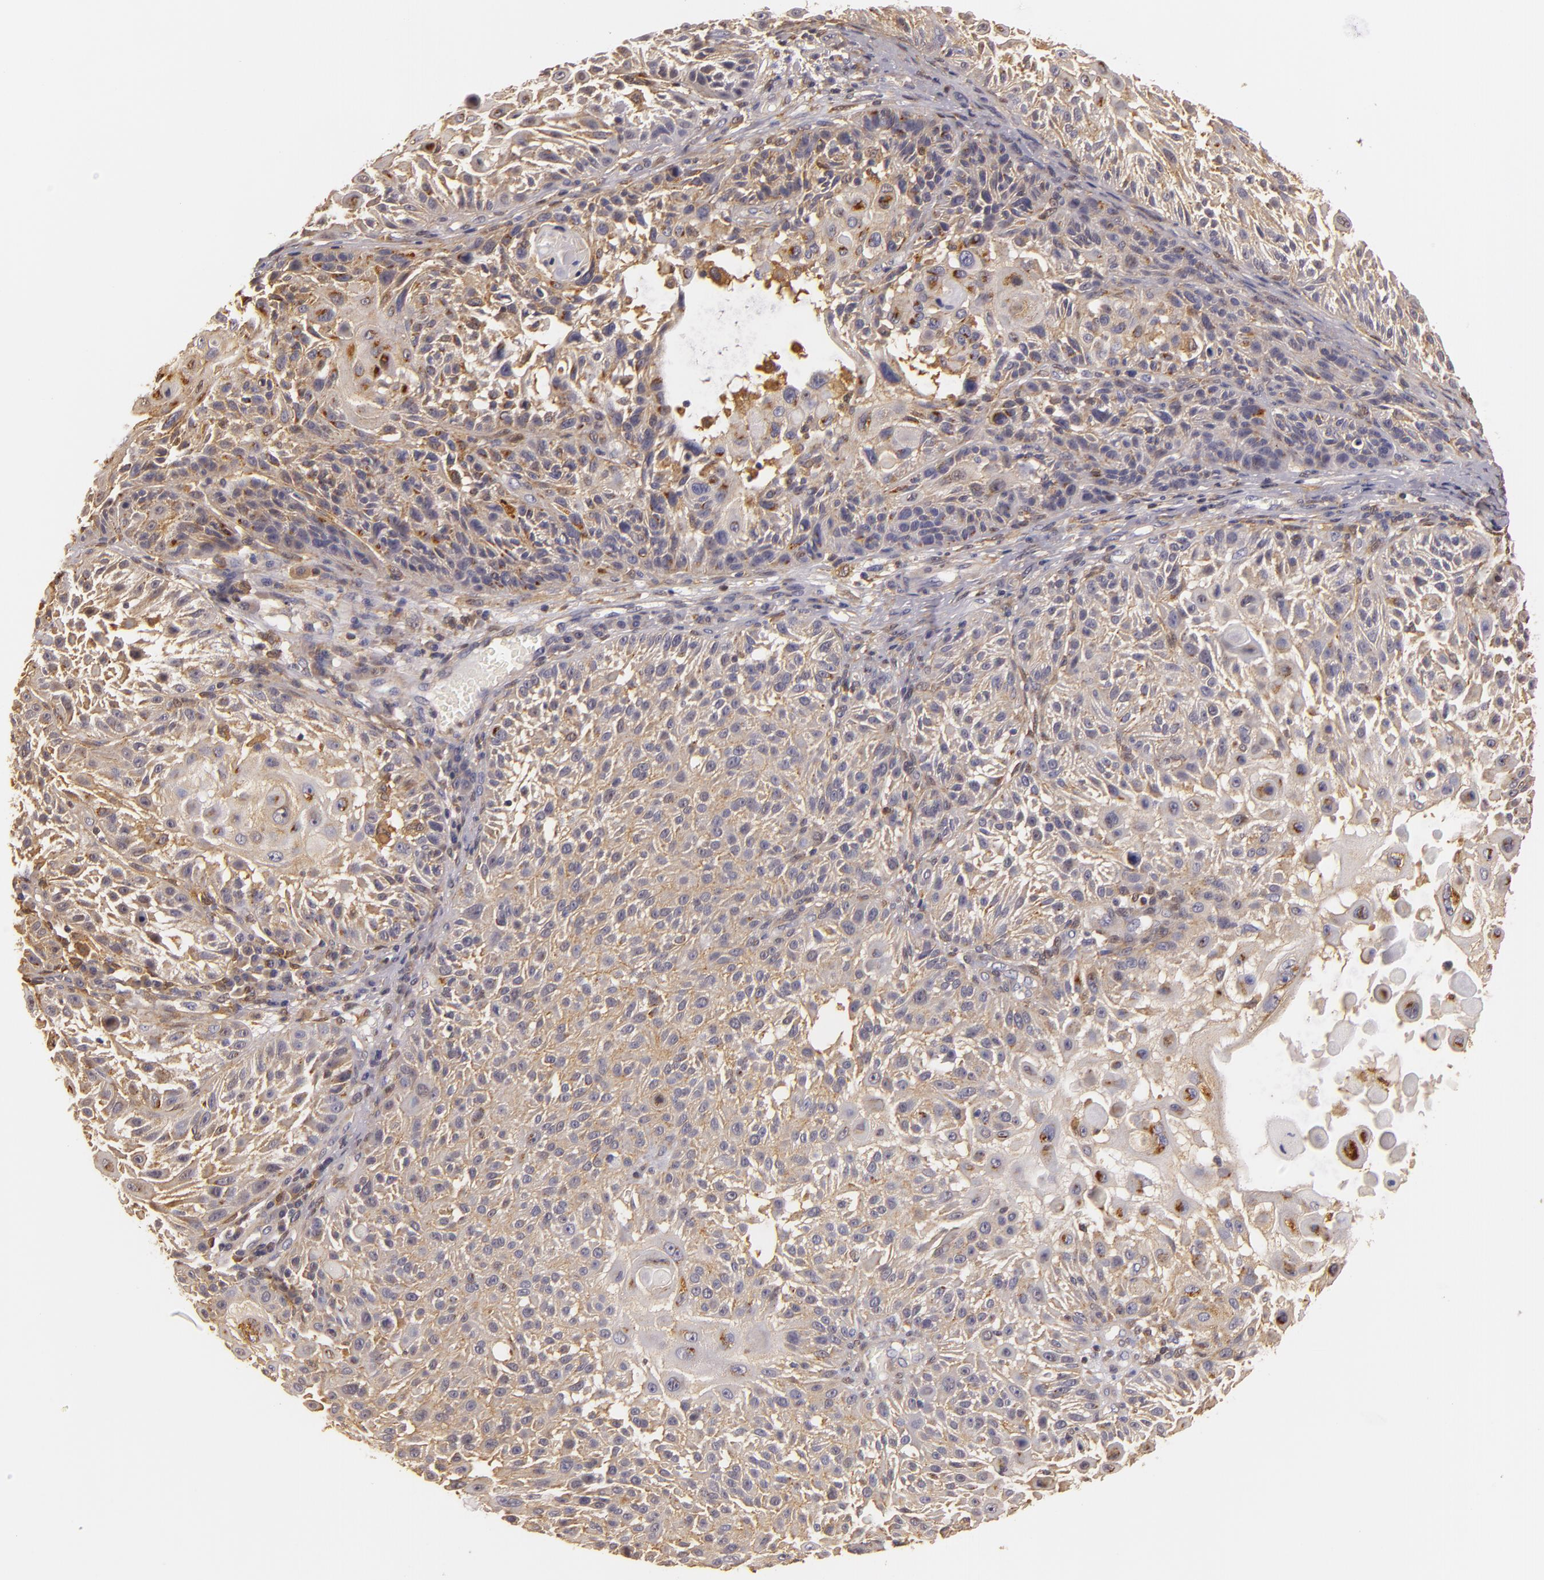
{"staining": {"intensity": "moderate", "quantity": ">75%", "location": "cytoplasmic/membranous"}, "tissue": "skin cancer", "cell_type": "Tumor cells", "image_type": "cancer", "snomed": [{"axis": "morphology", "description": "Squamous cell carcinoma, NOS"}, {"axis": "topography", "description": "Skin"}], "caption": "The histopathology image exhibits immunohistochemical staining of skin cancer (squamous cell carcinoma). There is moderate cytoplasmic/membranous staining is identified in about >75% of tumor cells.", "gene": "TOM1", "patient": {"sex": "female", "age": 89}}